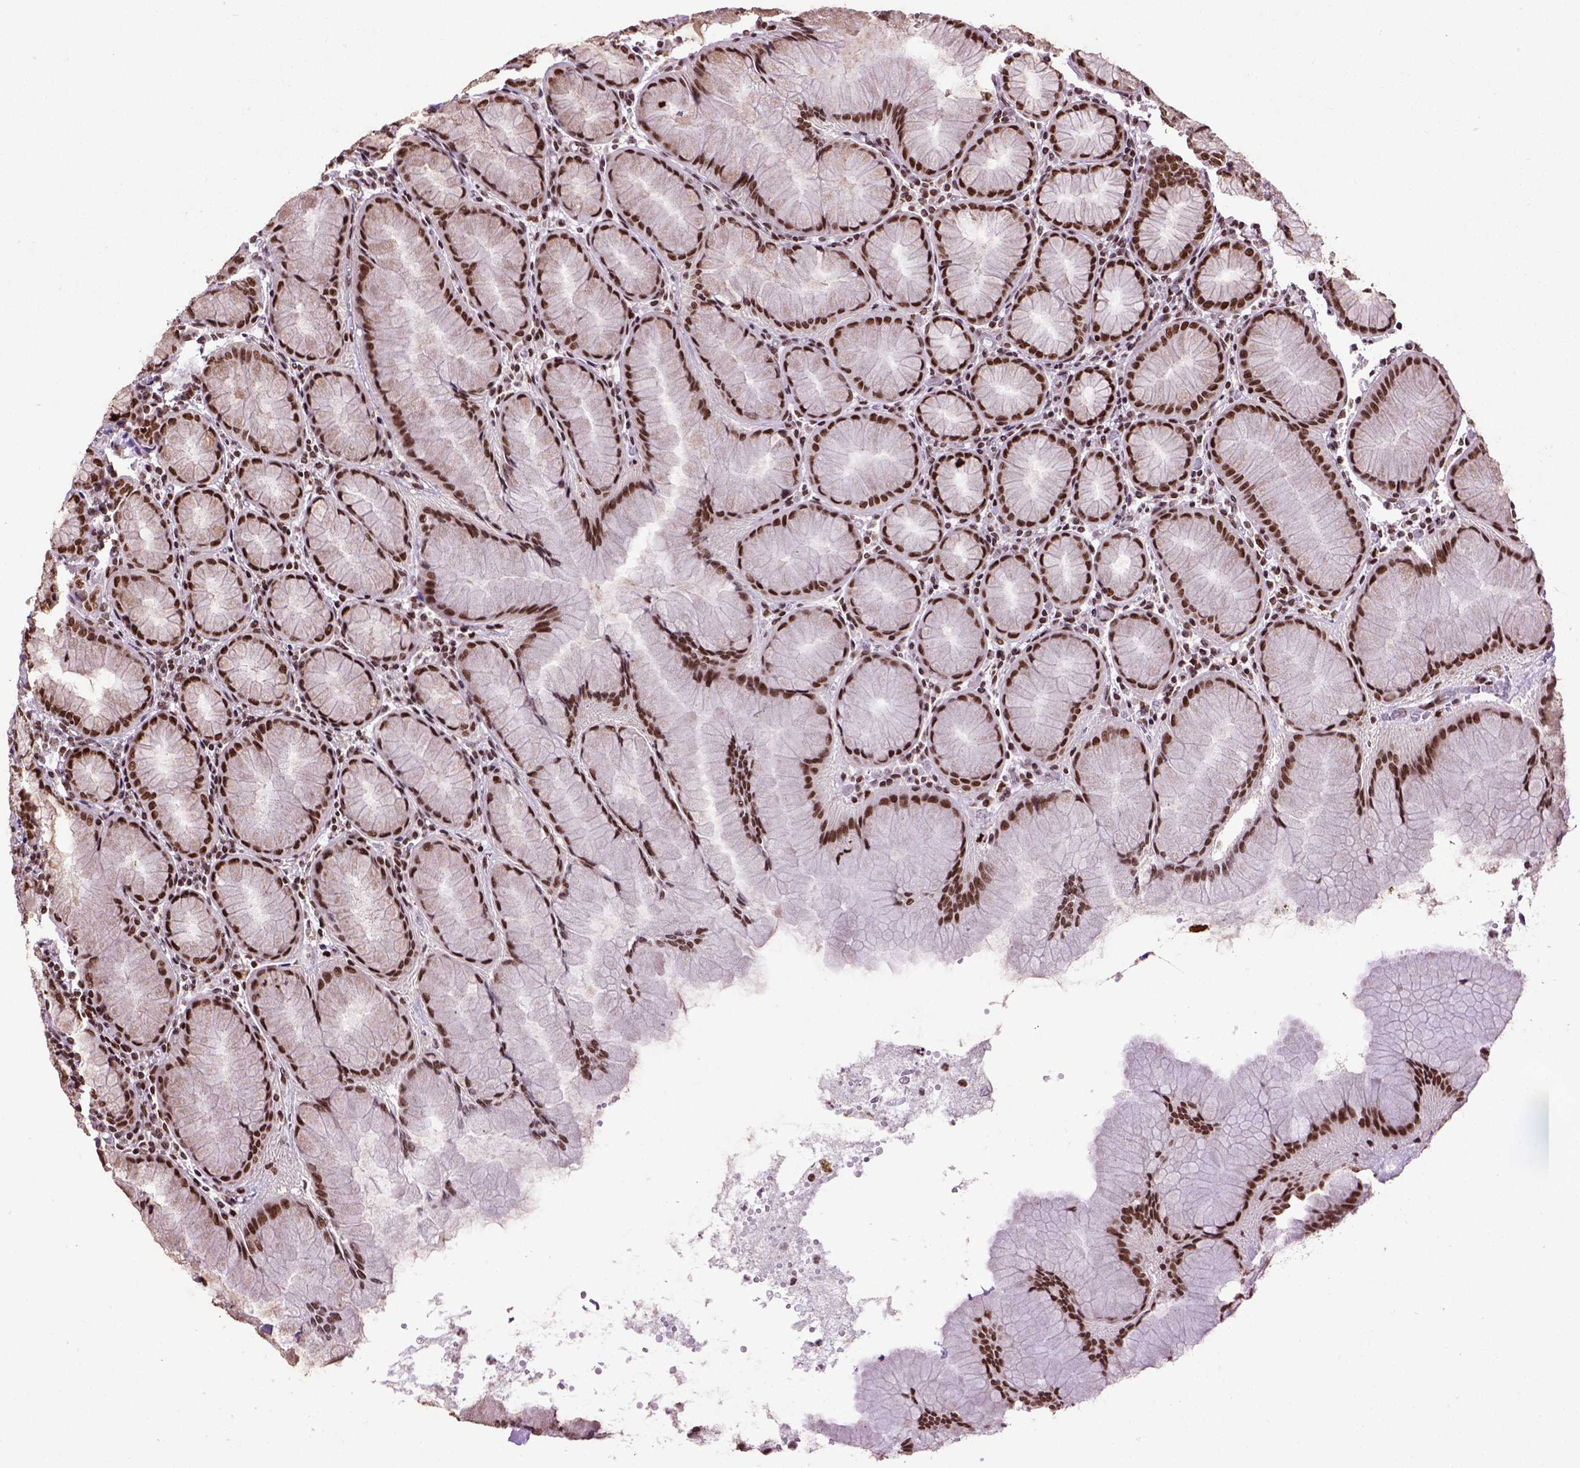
{"staining": {"intensity": "strong", "quantity": ">75%", "location": "nuclear"}, "tissue": "stomach", "cell_type": "Glandular cells", "image_type": "normal", "snomed": [{"axis": "morphology", "description": "Normal tissue, NOS"}, {"axis": "topography", "description": "Stomach"}], "caption": "Immunohistochemistry (IHC) micrograph of benign stomach: stomach stained using immunohistochemistry (IHC) reveals high levels of strong protein expression localized specifically in the nuclear of glandular cells, appearing as a nuclear brown color.", "gene": "CELF1", "patient": {"sex": "female", "age": 57}}